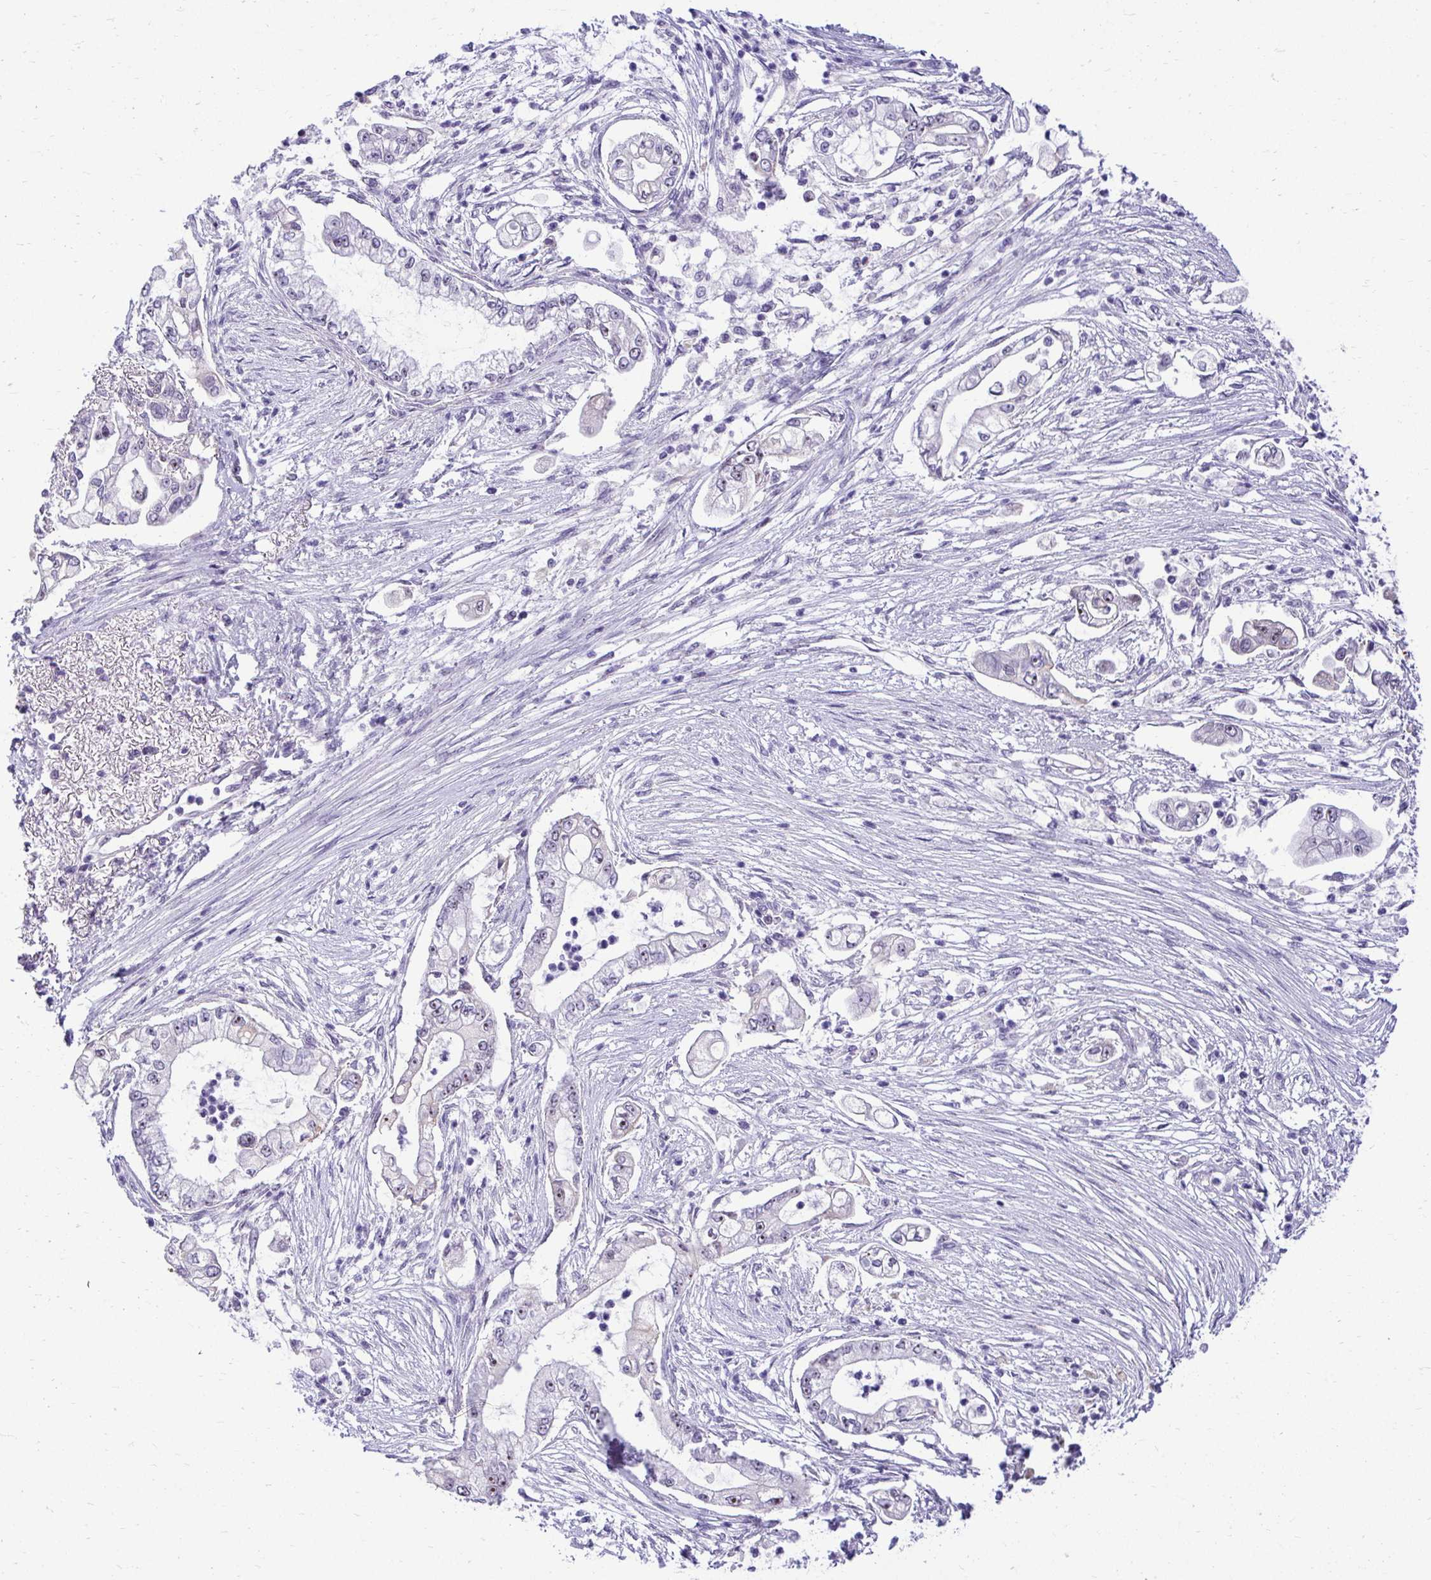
{"staining": {"intensity": "negative", "quantity": "none", "location": "none"}, "tissue": "pancreatic cancer", "cell_type": "Tumor cells", "image_type": "cancer", "snomed": [{"axis": "morphology", "description": "Adenocarcinoma, NOS"}, {"axis": "topography", "description": "Pancreas"}], "caption": "The image demonstrates no staining of tumor cells in pancreatic cancer.", "gene": "NIFK", "patient": {"sex": "female", "age": 69}}